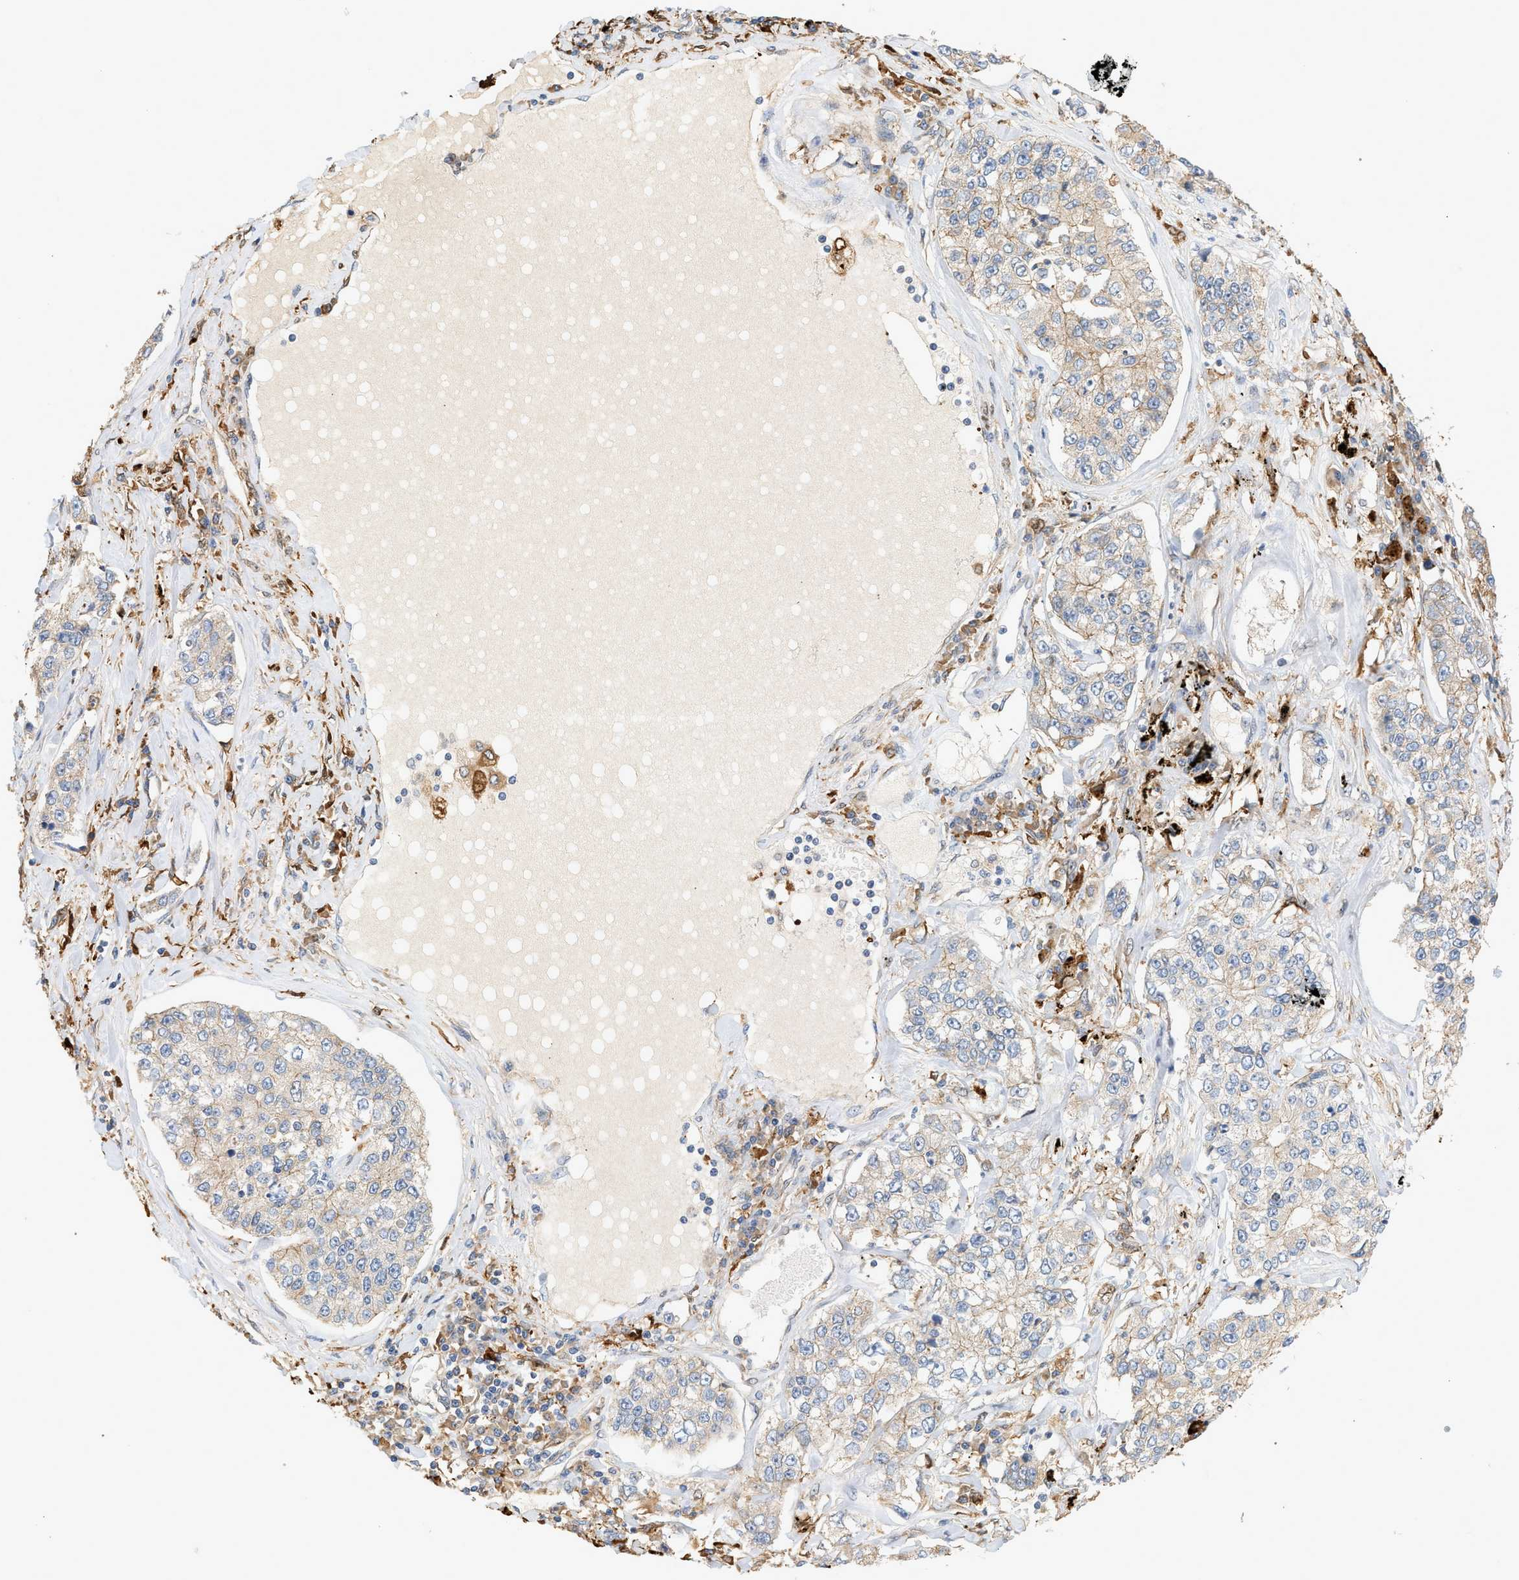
{"staining": {"intensity": "weak", "quantity": ">75%", "location": "cytoplasmic/membranous"}, "tissue": "lung cancer", "cell_type": "Tumor cells", "image_type": "cancer", "snomed": [{"axis": "morphology", "description": "Adenocarcinoma, NOS"}, {"axis": "topography", "description": "Lung"}], "caption": "A brown stain highlights weak cytoplasmic/membranous staining of a protein in human lung cancer tumor cells.", "gene": "CTXN1", "patient": {"sex": "male", "age": 49}}